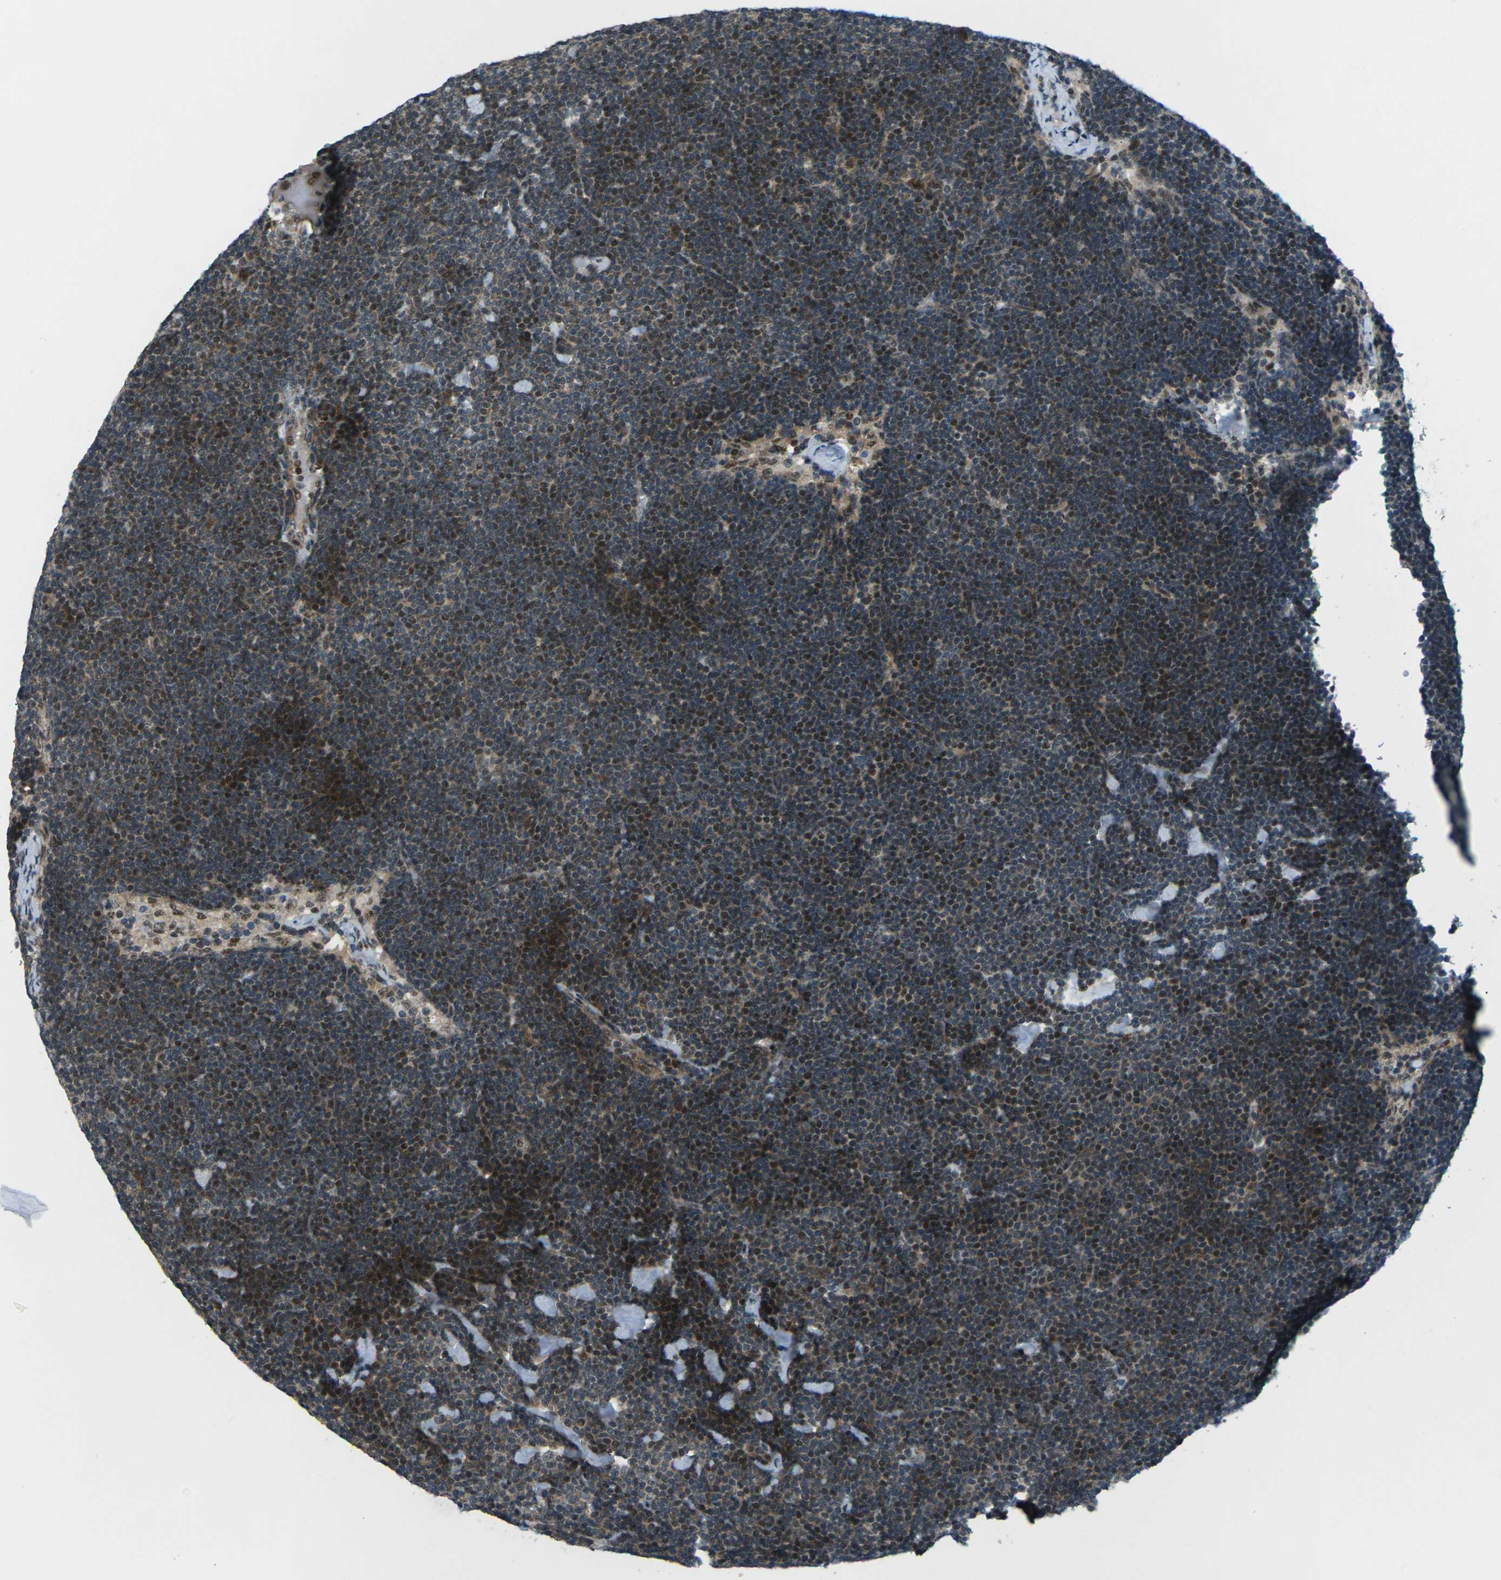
{"staining": {"intensity": "moderate", "quantity": ">75%", "location": "cytoplasmic/membranous,nuclear"}, "tissue": "lymph node", "cell_type": "Germinal center cells", "image_type": "normal", "snomed": [{"axis": "morphology", "description": "Normal tissue, NOS"}, {"axis": "topography", "description": "Lymph node"}], "caption": "A brown stain labels moderate cytoplasmic/membranous,nuclear staining of a protein in germinal center cells of unremarkable lymph node. (DAB IHC, brown staining for protein, blue staining for nuclei).", "gene": "UBE2S", "patient": {"sex": "male", "age": 63}}